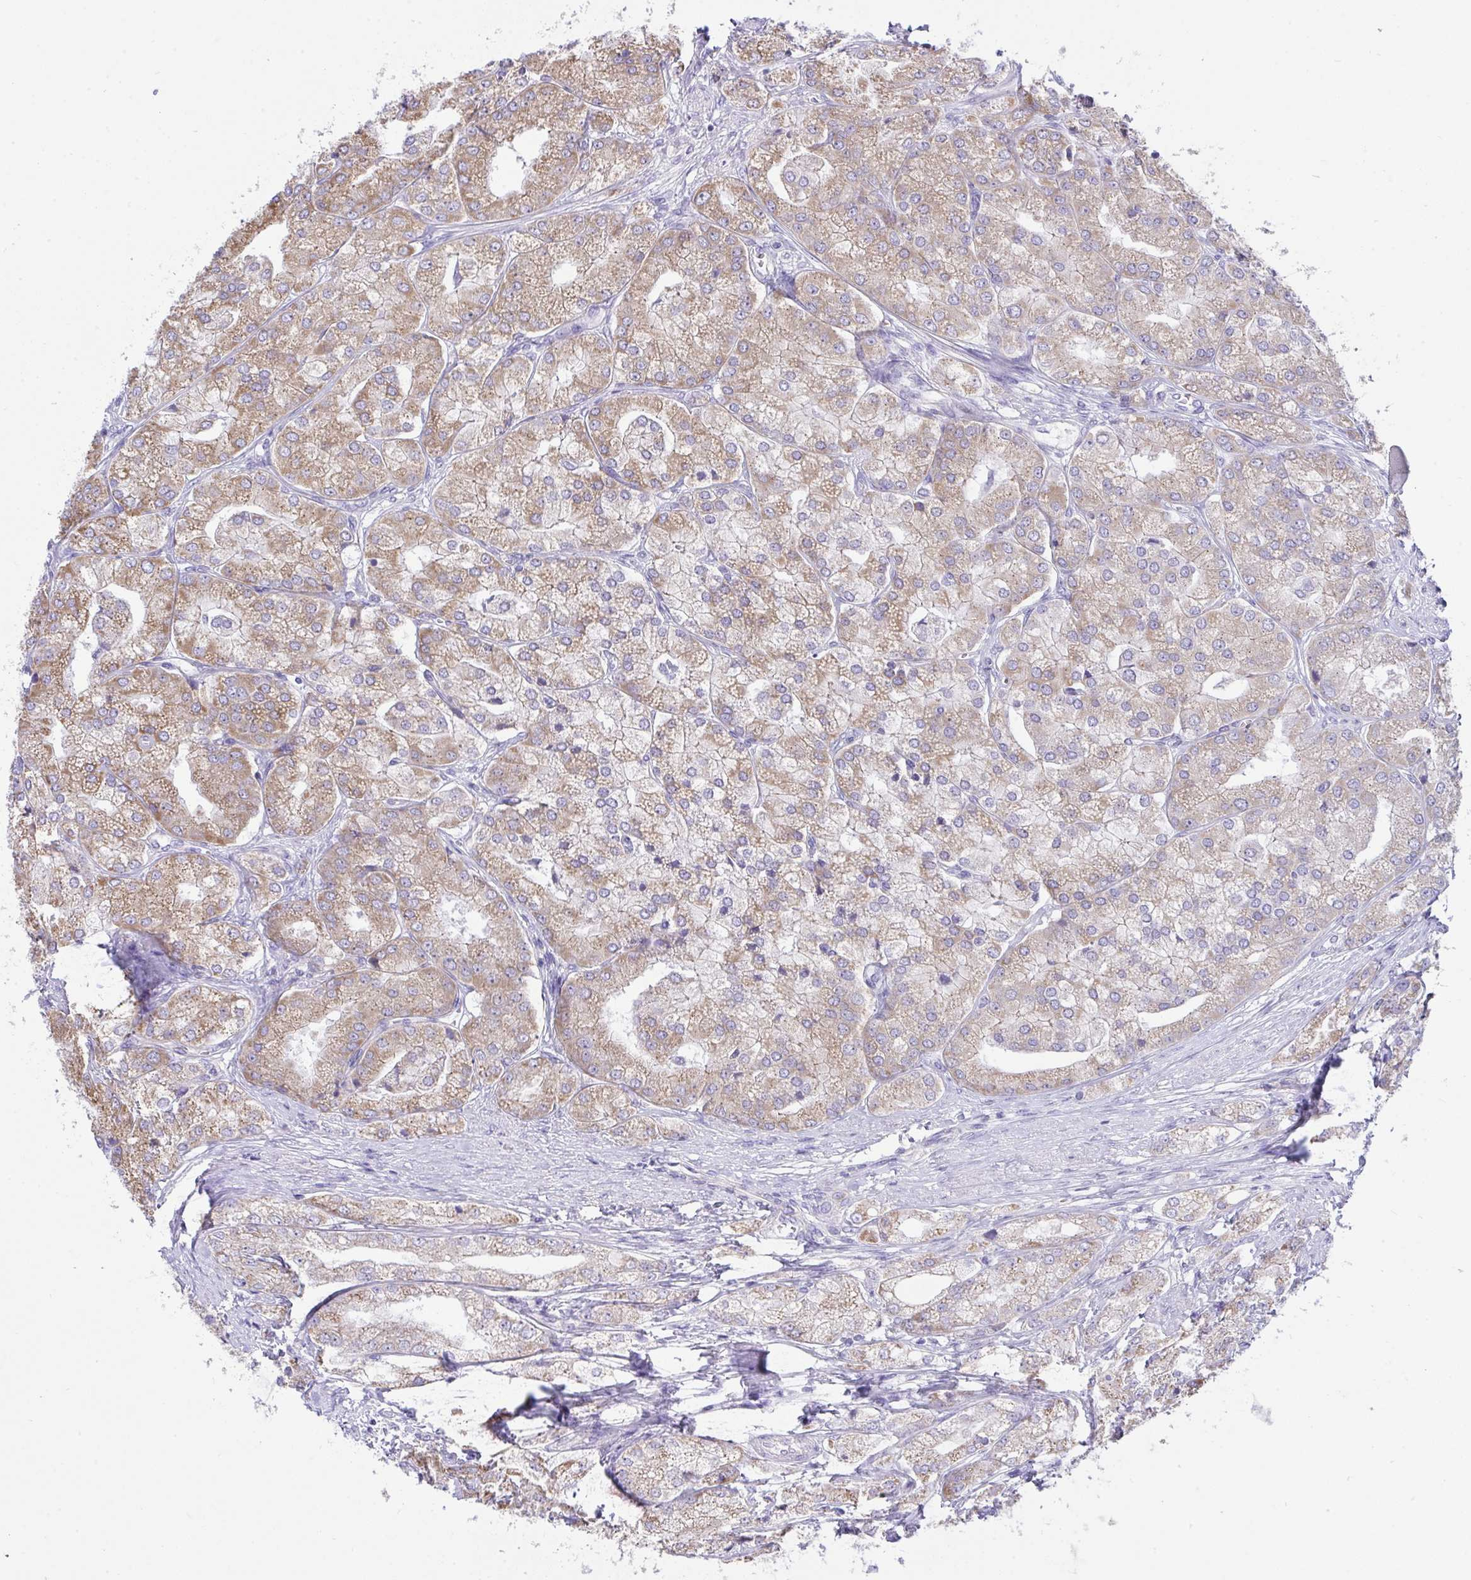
{"staining": {"intensity": "moderate", "quantity": "25%-75%", "location": "cytoplasmic/membranous"}, "tissue": "prostate cancer", "cell_type": "Tumor cells", "image_type": "cancer", "snomed": [{"axis": "morphology", "description": "Adenocarcinoma, High grade"}, {"axis": "topography", "description": "Prostate"}], "caption": "Moderate cytoplasmic/membranous positivity is present in about 25%-75% of tumor cells in high-grade adenocarcinoma (prostate). The staining was performed using DAB to visualize the protein expression in brown, while the nuclei were stained in blue with hematoxylin (Magnification: 20x).", "gene": "PLA2G12B", "patient": {"sex": "male", "age": 61}}